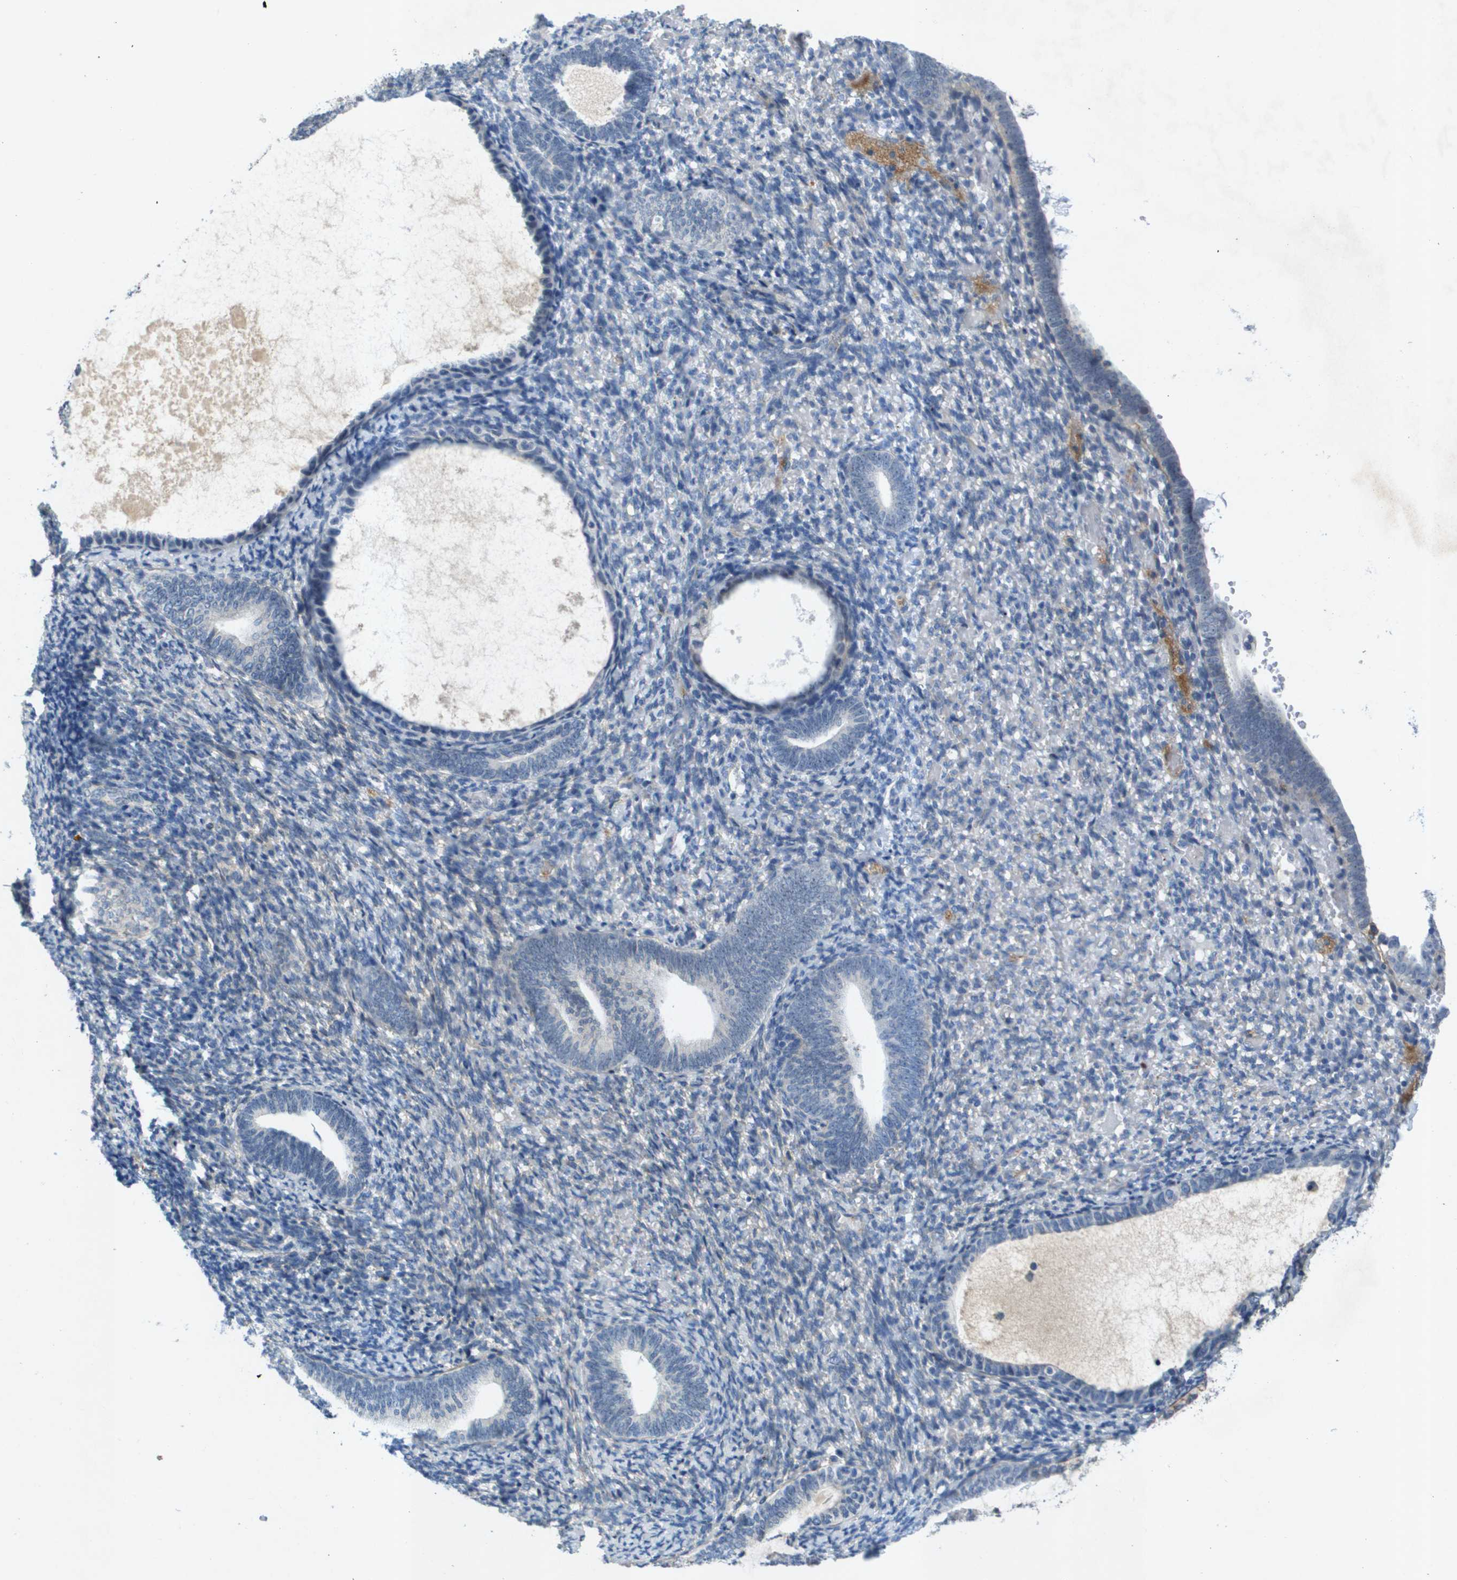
{"staining": {"intensity": "negative", "quantity": "none", "location": "none"}, "tissue": "endometrium", "cell_type": "Cells in endometrial stroma", "image_type": "normal", "snomed": [{"axis": "morphology", "description": "Normal tissue, NOS"}, {"axis": "topography", "description": "Endometrium"}], "caption": "There is no significant positivity in cells in endometrial stroma of endometrium. The staining is performed using DAB (3,3'-diaminobenzidine) brown chromogen with nuclei counter-stained in using hematoxylin.", "gene": "ITGA6", "patient": {"sex": "female", "age": 66}}